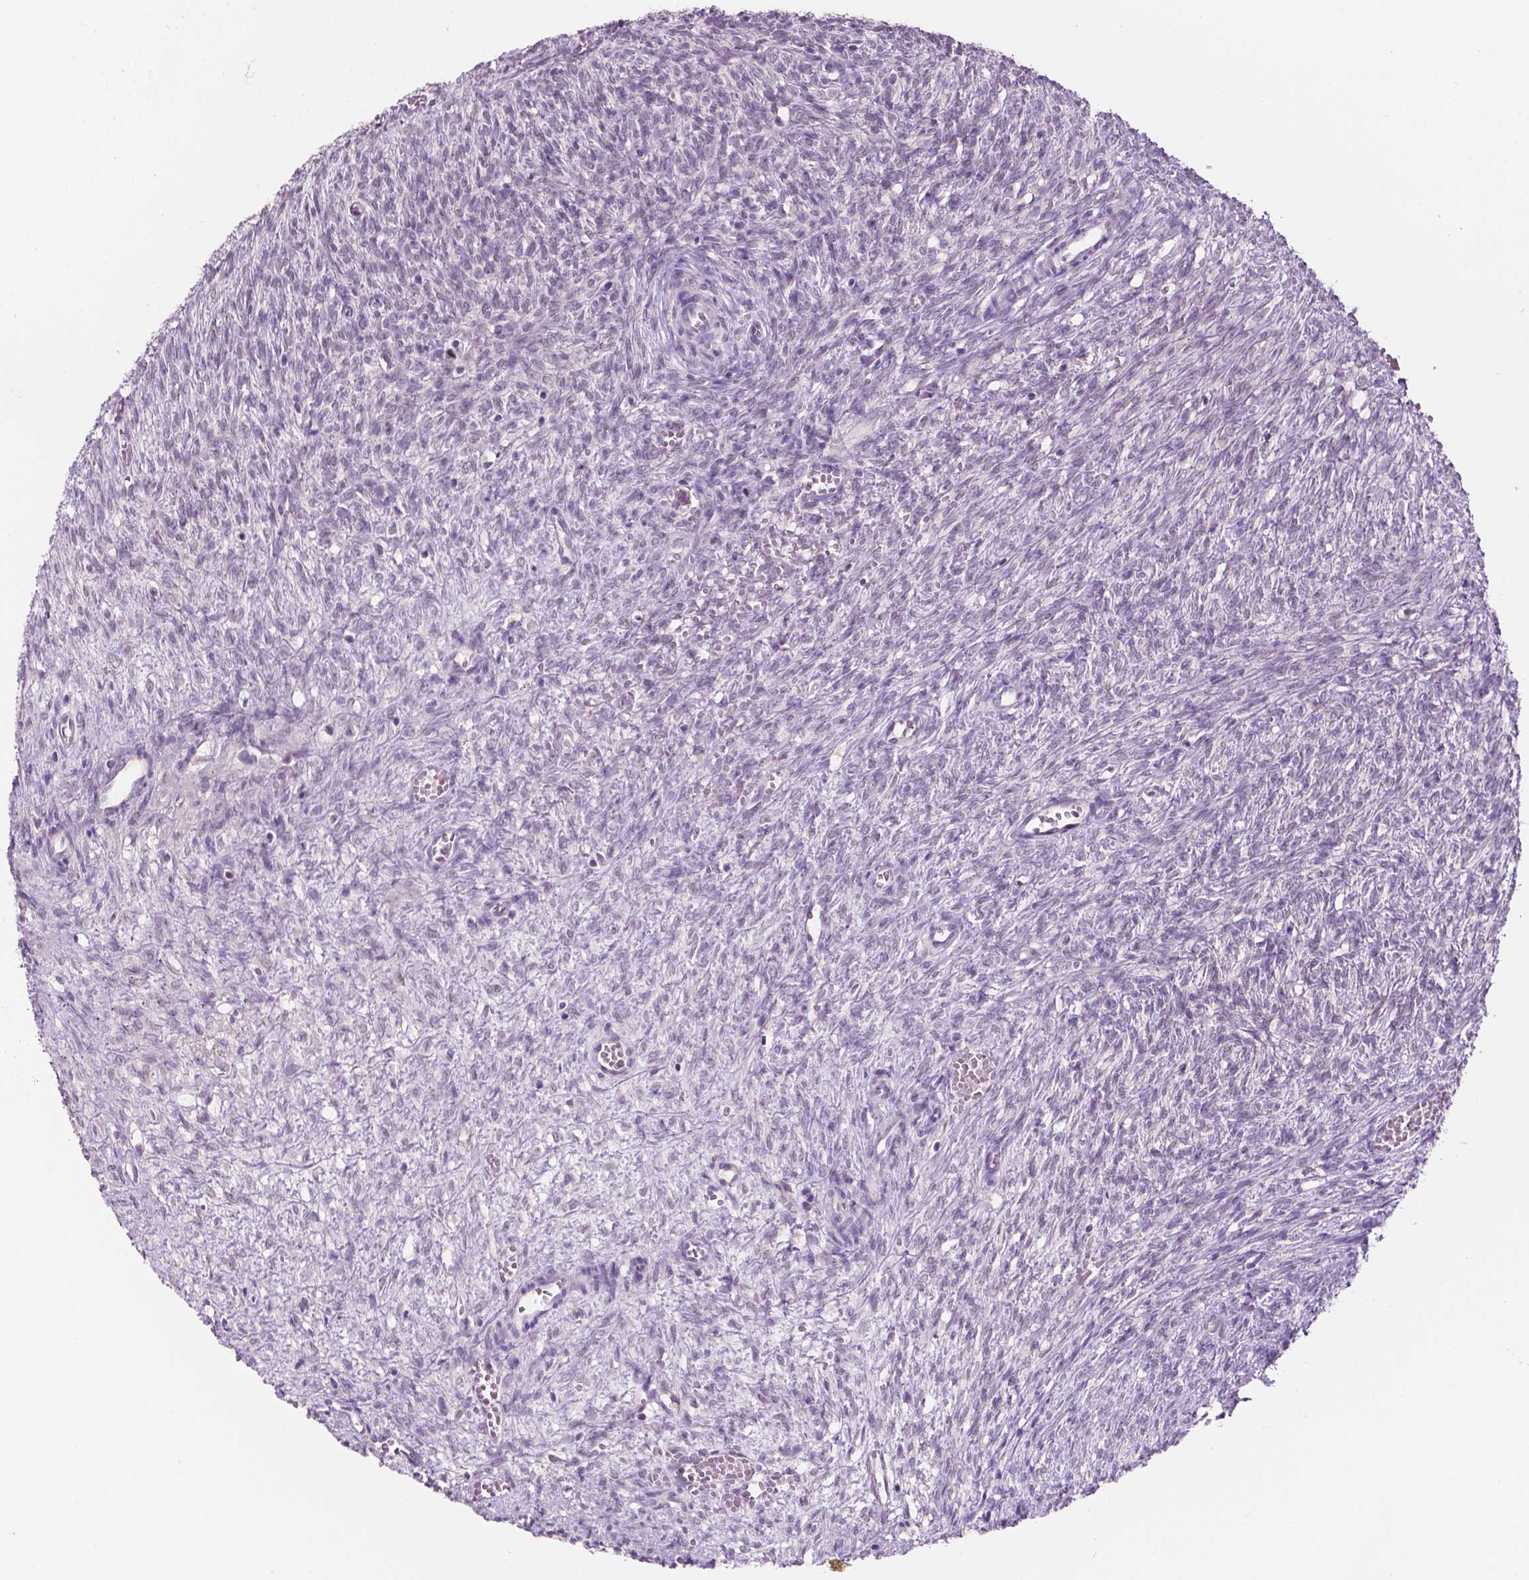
{"staining": {"intensity": "negative", "quantity": "none", "location": "none"}, "tissue": "ovary", "cell_type": "Ovarian stroma cells", "image_type": "normal", "snomed": [{"axis": "morphology", "description": "Normal tissue, NOS"}, {"axis": "topography", "description": "Ovary"}], "caption": "DAB (3,3'-diaminobenzidine) immunohistochemical staining of unremarkable ovary shows no significant staining in ovarian stroma cells.", "gene": "TM6SF2", "patient": {"sex": "female", "age": 46}}